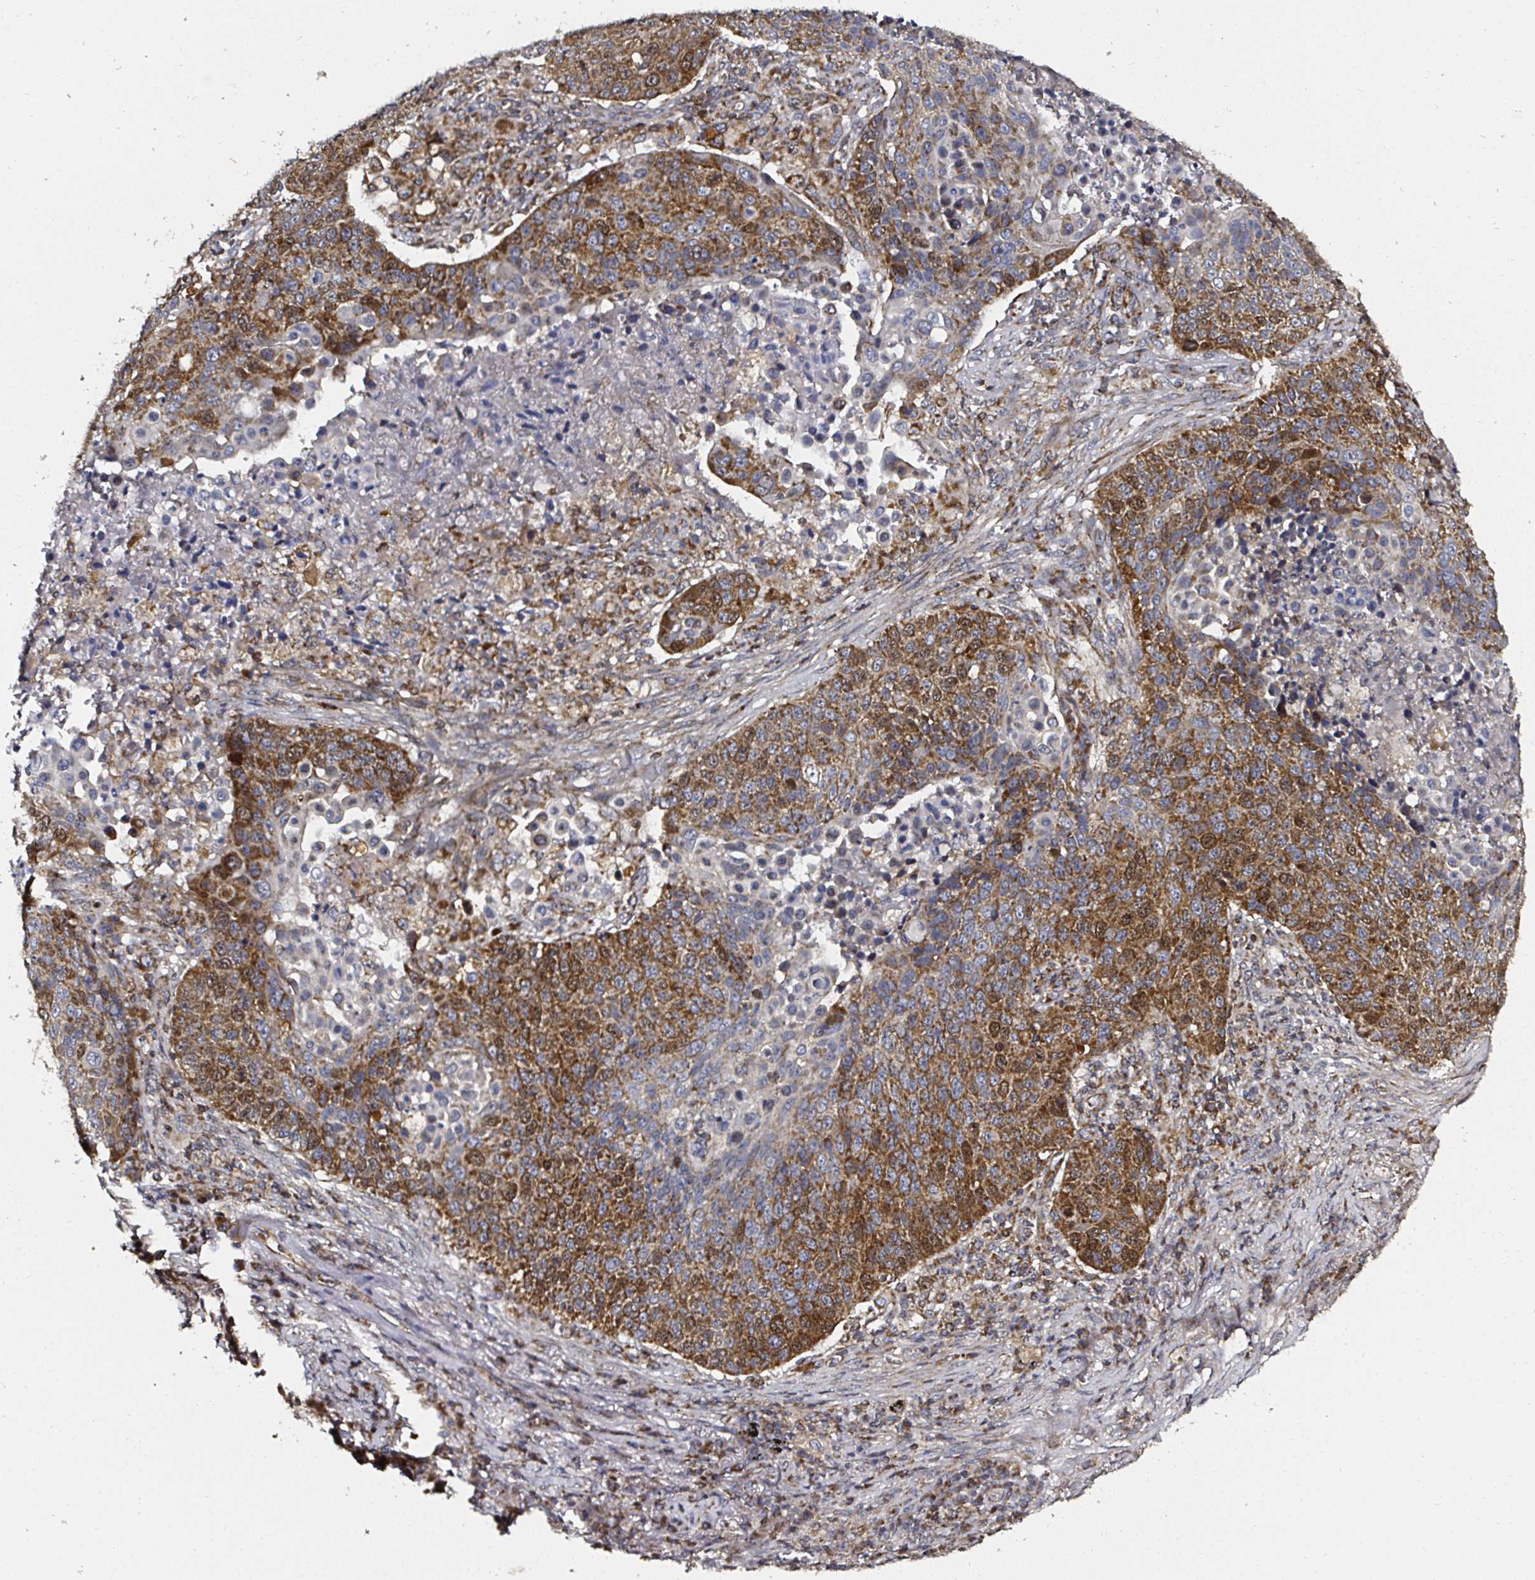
{"staining": {"intensity": "strong", "quantity": ">75%", "location": "cytoplasmic/membranous"}, "tissue": "lung cancer", "cell_type": "Tumor cells", "image_type": "cancer", "snomed": [{"axis": "morphology", "description": "Squamous cell carcinoma, NOS"}, {"axis": "topography", "description": "Lung"}], "caption": "This is a histology image of immunohistochemistry (IHC) staining of lung cancer (squamous cell carcinoma), which shows strong positivity in the cytoplasmic/membranous of tumor cells.", "gene": "ATAD3B", "patient": {"sex": "male", "age": 78}}